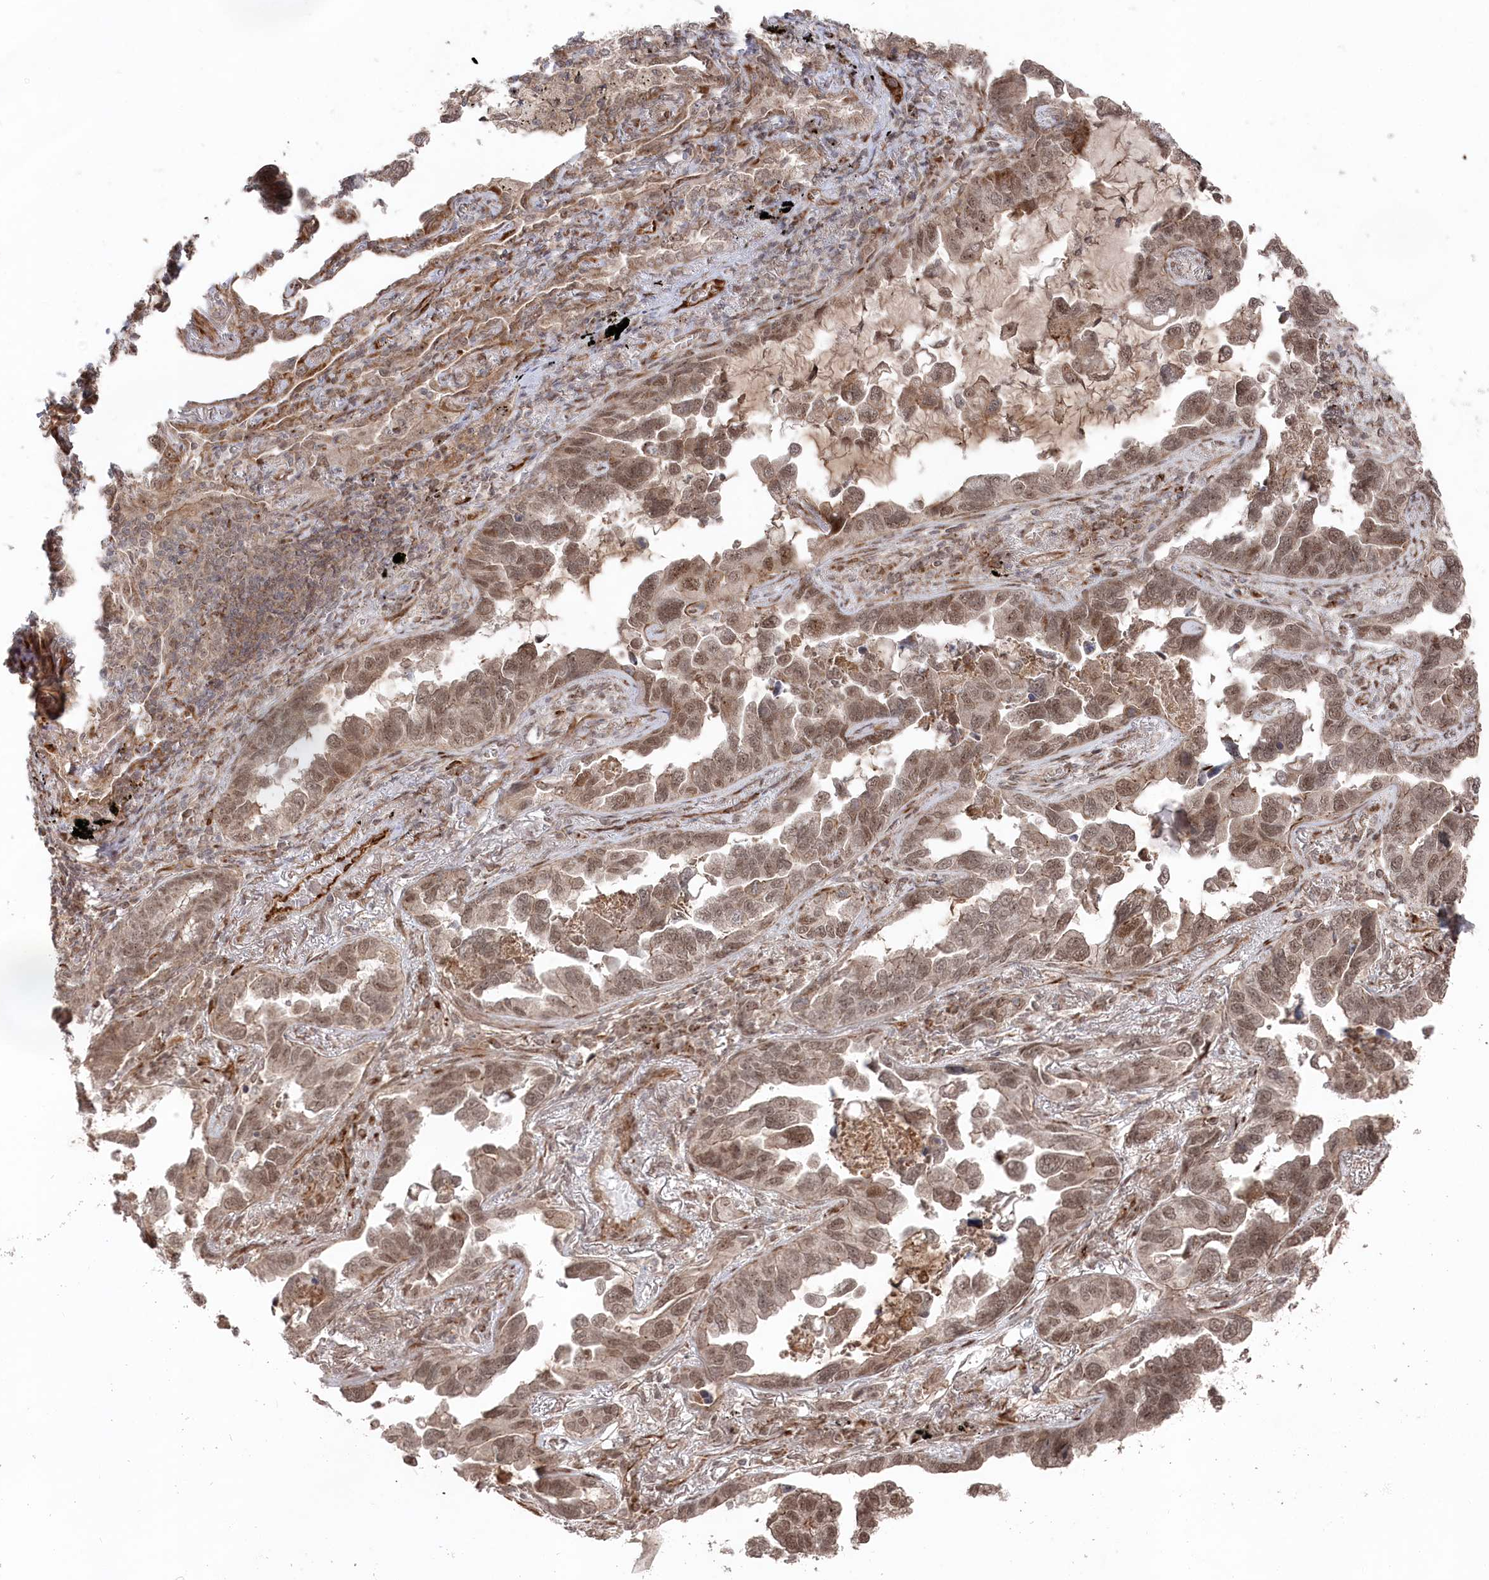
{"staining": {"intensity": "moderate", "quantity": ">75%", "location": "nuclear"}, "tissue": "lung cancer", "cell_type": "Tumor cells", "image_type": "cancer", "snomed": [{"axis": "morphology", "description": "Adenocarcinoma, NOS"}, {"axis": "topography", "description": "Lung"}], "caption": "Protein staining shows moderate nuclear staining in approximately >75% of tumor cells in lung adenocarcinoma. (Stains: DAB (3,3'-diaminobenzidine) in brown, nuclei in blue, Microscopy: brightfield microscopy at high magnification).", "gene": "POLR3A", "patient": {"sex": "male", "age": 67}}